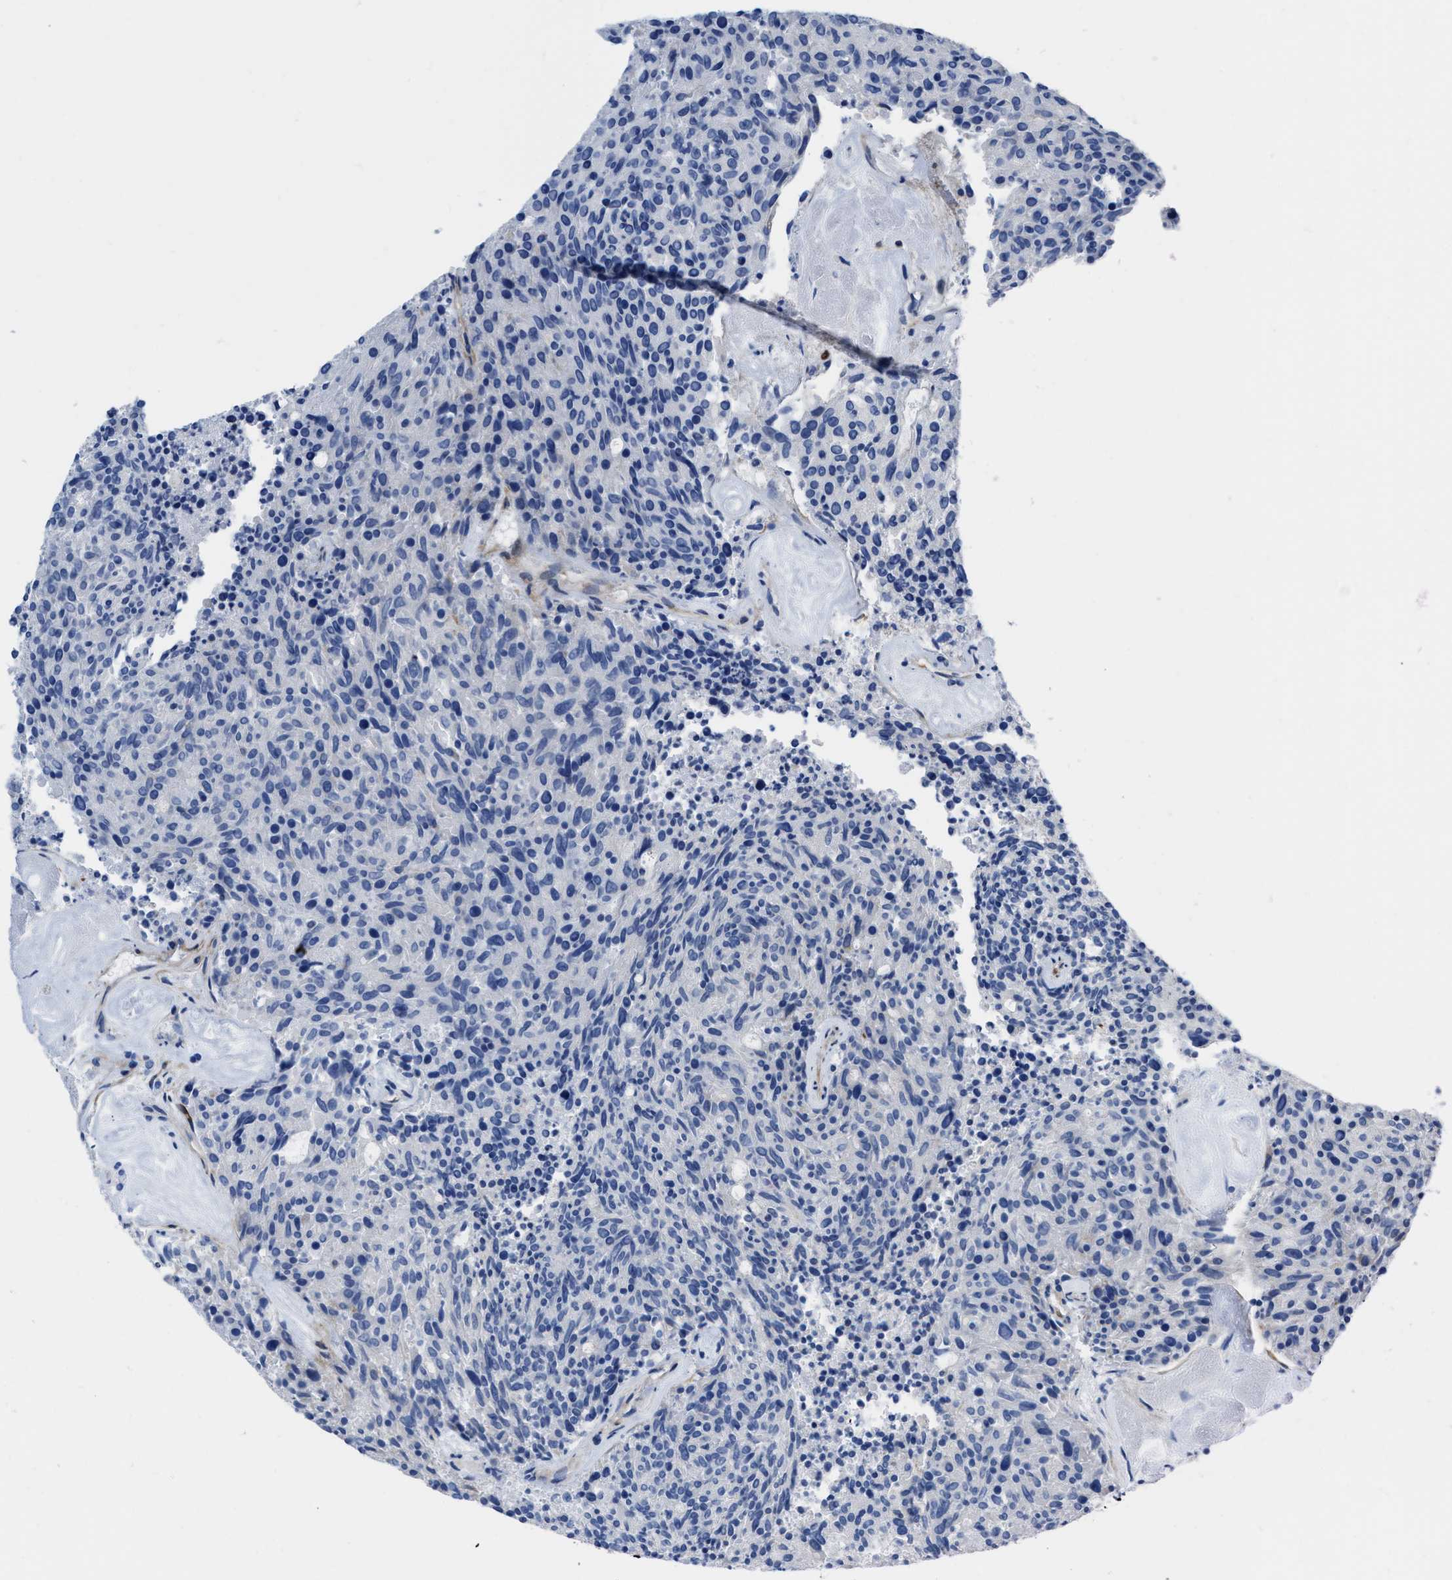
{"staining": {"intensity": "negative", "quantity": "none", "location": "none"}, "tissue": "carcinoid", "cell_type": "Tumor cells", "image_type": "cancer", "snomed": [{"axis": "morphology", "description": "Carcinoid, malignant, NOS"}, {"axis": "topography", "description": "Pancreas"}], "caption": "Histopathology image shows no significant protein staining in tumor cells of carcinoid (malignant).", "gene": "PRMT2", "patient": {"sex": "female", "age": 54}}